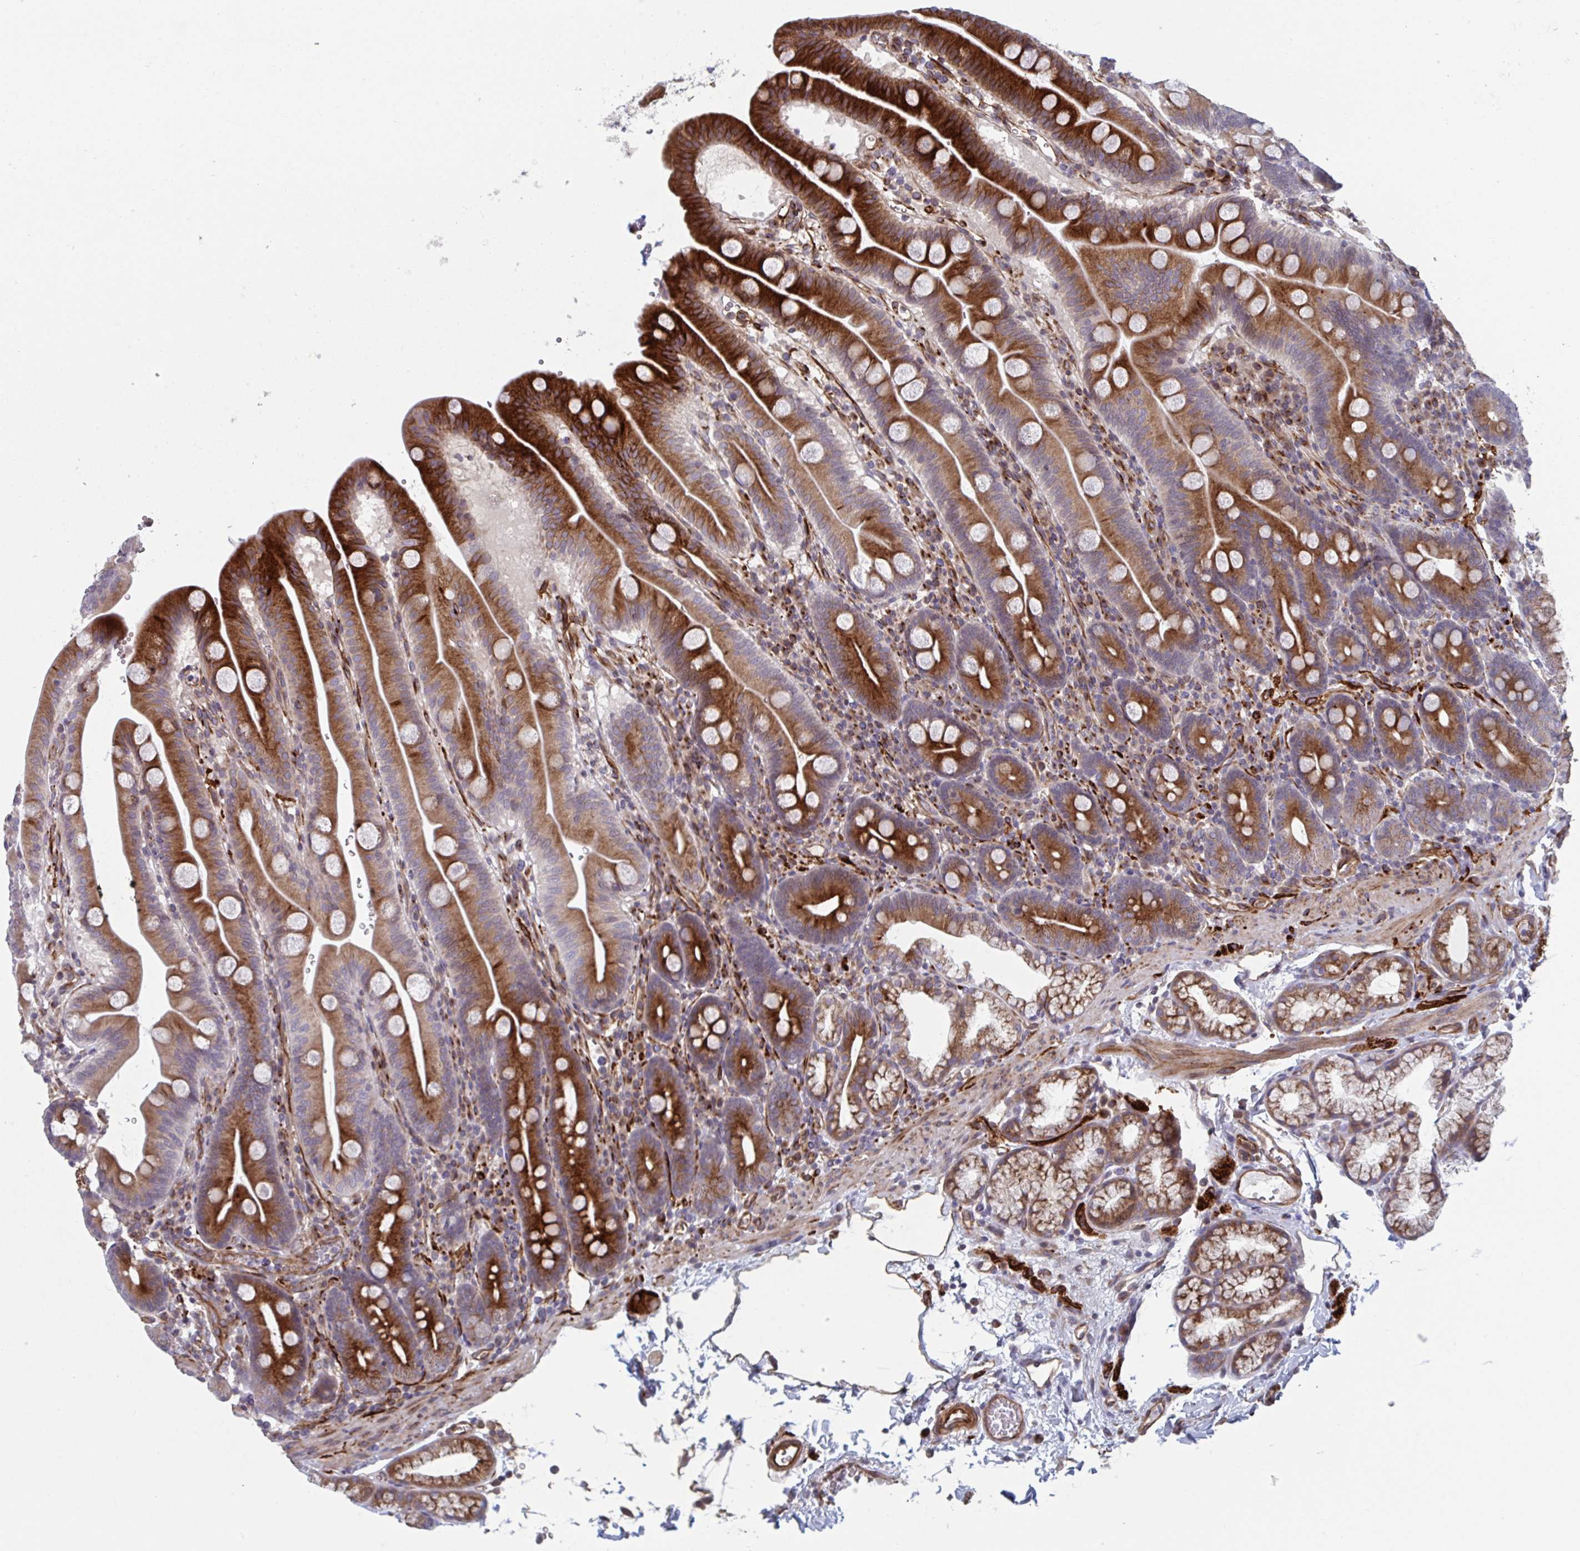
{"staining": {"intensity": "strong", "quantity": ">75%", "location": "cytoplasmic/membranous"}, "tissue": "duodenum", "cell_type": "Glandular cells", "image_type": "normal", "snomed": [{"axis": "morphology", "description": "Normal tissue, NOS"}, {"axis": "topography", "description": "Duodenum"}], "caption": "This histopathology image exhibits immunohistochemistry (IHC) staining of benign human duodenum, with high strong cytoplasmic/membranous staining in about >75% of glandular cells.", "gene": "TNFSF10", "patient": {"sex": "male", "age": 59}}